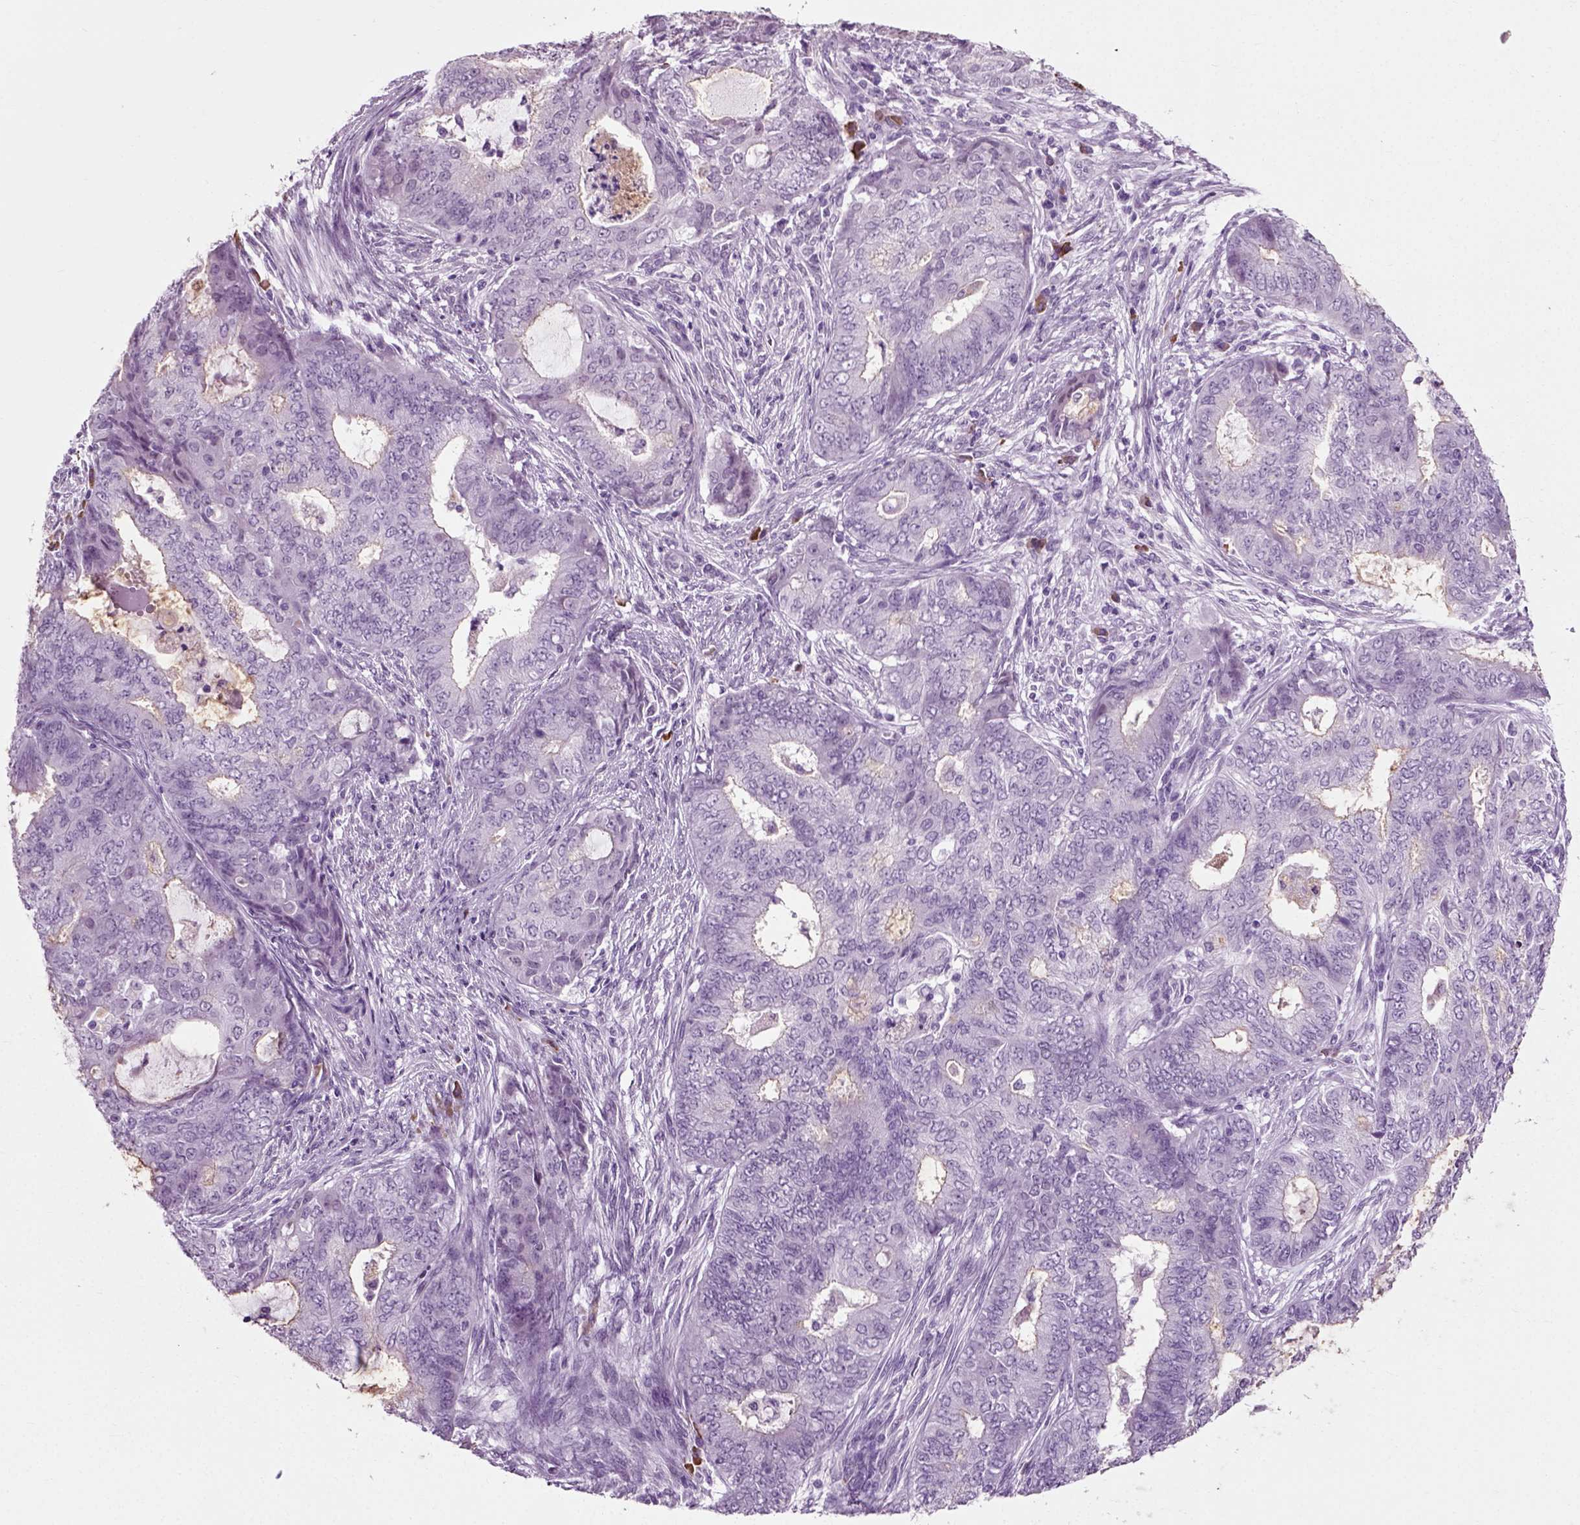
{"staining": {"intensity": "weak", "quantity": "<25%", "location": "cytoplasmic/membranous"}, "tissue": "endometrial cancer", "cell_type": "Tumor cells", "image_type": "cancer", "snomed": [{"axis": "morphology", "description": "Adenocarcinoma, NOS"}, {"axis": "topography", "description": "Endometrium"}], "caption": "Endometrial cancer was stained to show a protein in brown. There is no significant staining in tumor cells.", "gene": "SLC26A8", "patient": {"sex": "female", "age": 62}}